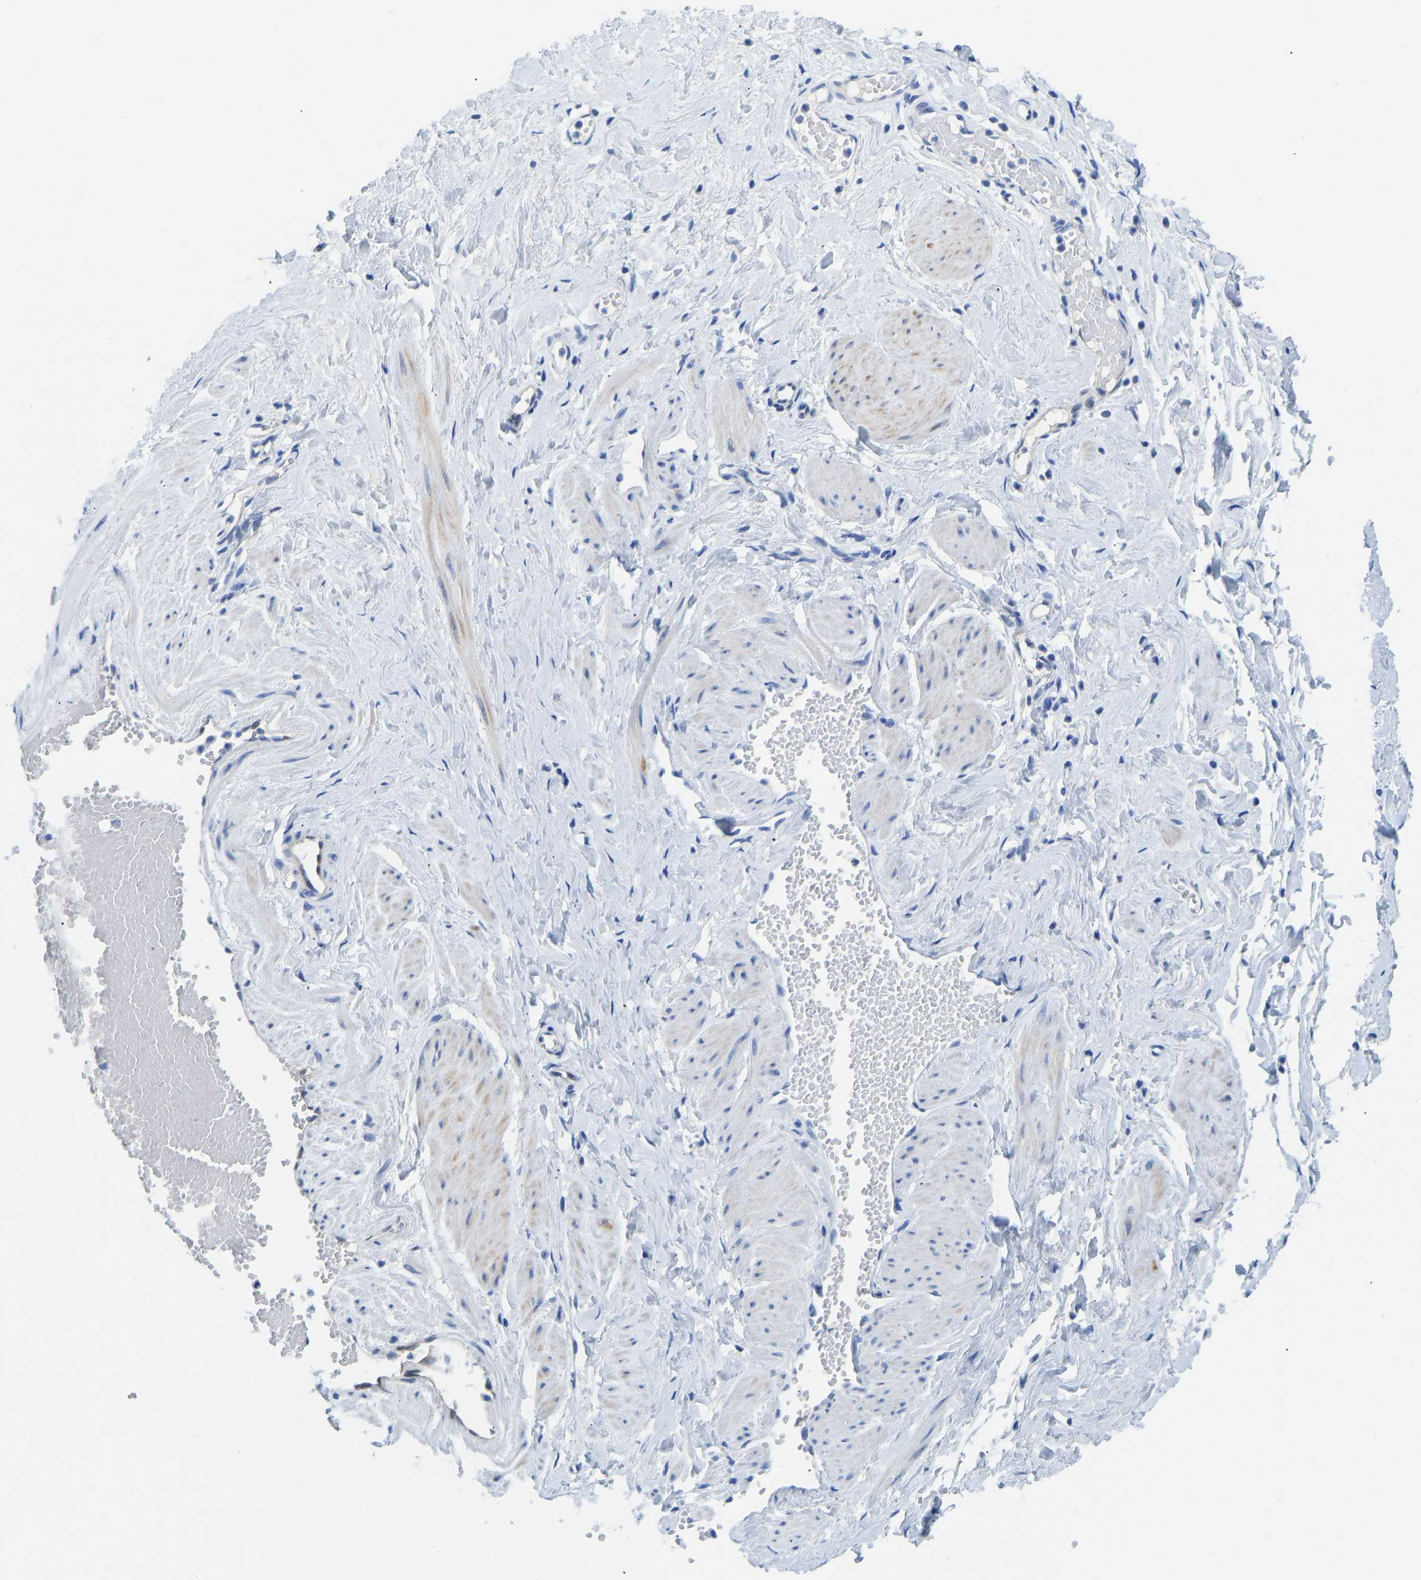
{"staining": {"intensity": "negative", "quantity": "none", "location": "none"}, "tissue": "adipose tissue", "cell_type": "Adipocytes", "image_type": "normal", "snomed": [{"axis": "morphology", "description": "Normal tissue, NOS"}, {"axis": "topography", "description": "Soft tissue"}, {"axis": "topography", "description": "Vascular tissue"}], "caption": "Immunohistochemistry (IHC) micrograph of benign human adipose tissue stained for a protein (brown), which shows no staining in adipocytes.", "gene": "NKAIN3", "patient": {"sex": "female", "age": 35}}